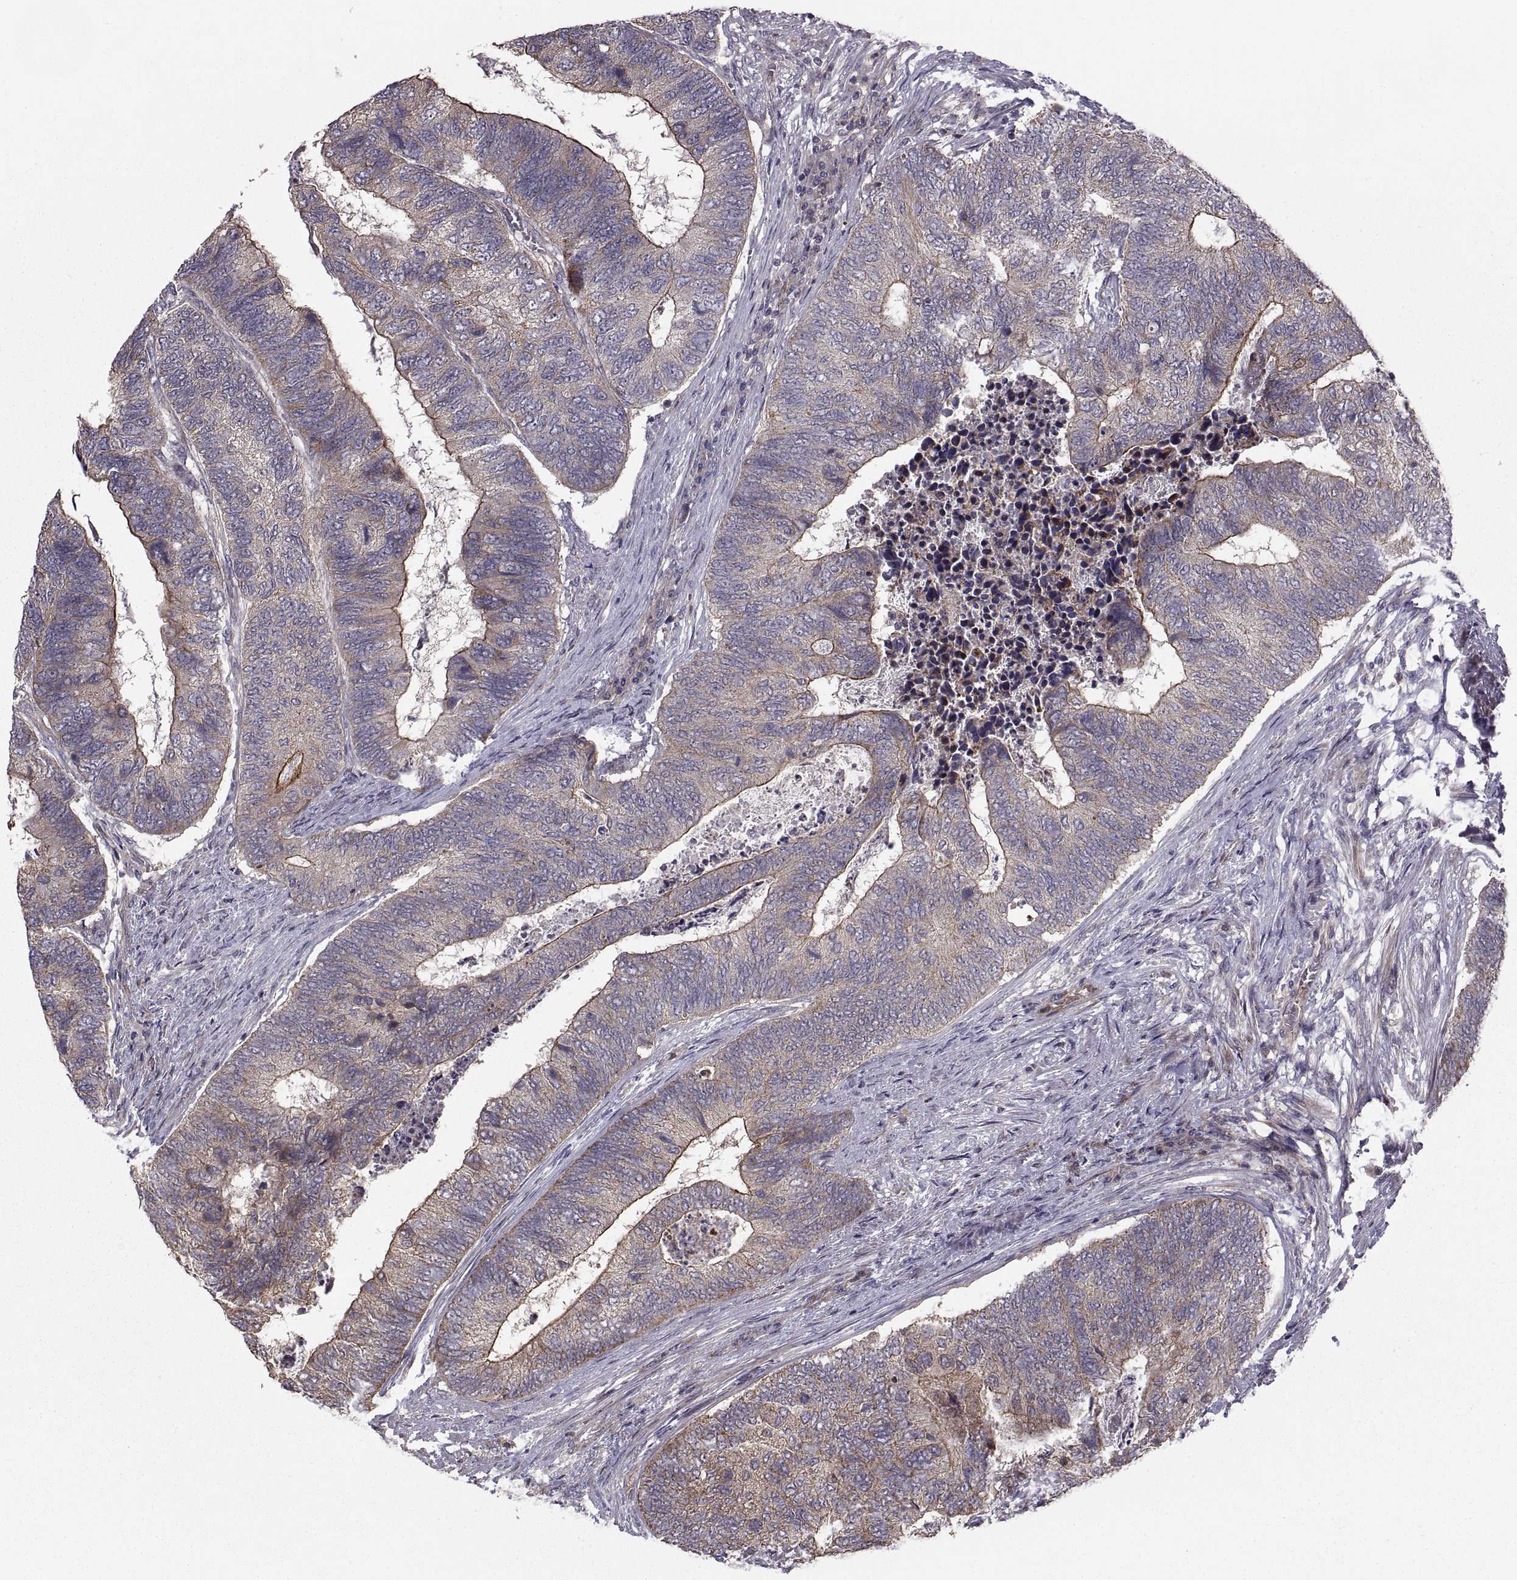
{"staining": {"intensity": "strong", "quantity": "<25%", "location": "cytoplasmic/membranous"}, "tissue": "colorectal cancer", "cell_type": "Tumor cells", "image_type": "cancer", "snomed": [{"axis": "morphology", "description": "Adenocarcinoma, NOS"}, {"axis": "topography", "description": "Colon"}], "caption": "Strong cytoplasmic/membranous protein positivity is appreciated in about <25% of tumor cells in colorectal adenocarcinoma. The staining was performed using DAB (3,3'-diaminobenzidine) to visualize the protein expression in brown, while the nuclei were stained in blue with hematoxylin (Magnification: 20x).", "gene": "PMM2", "patient": {"sex": "female", "age": 67}}